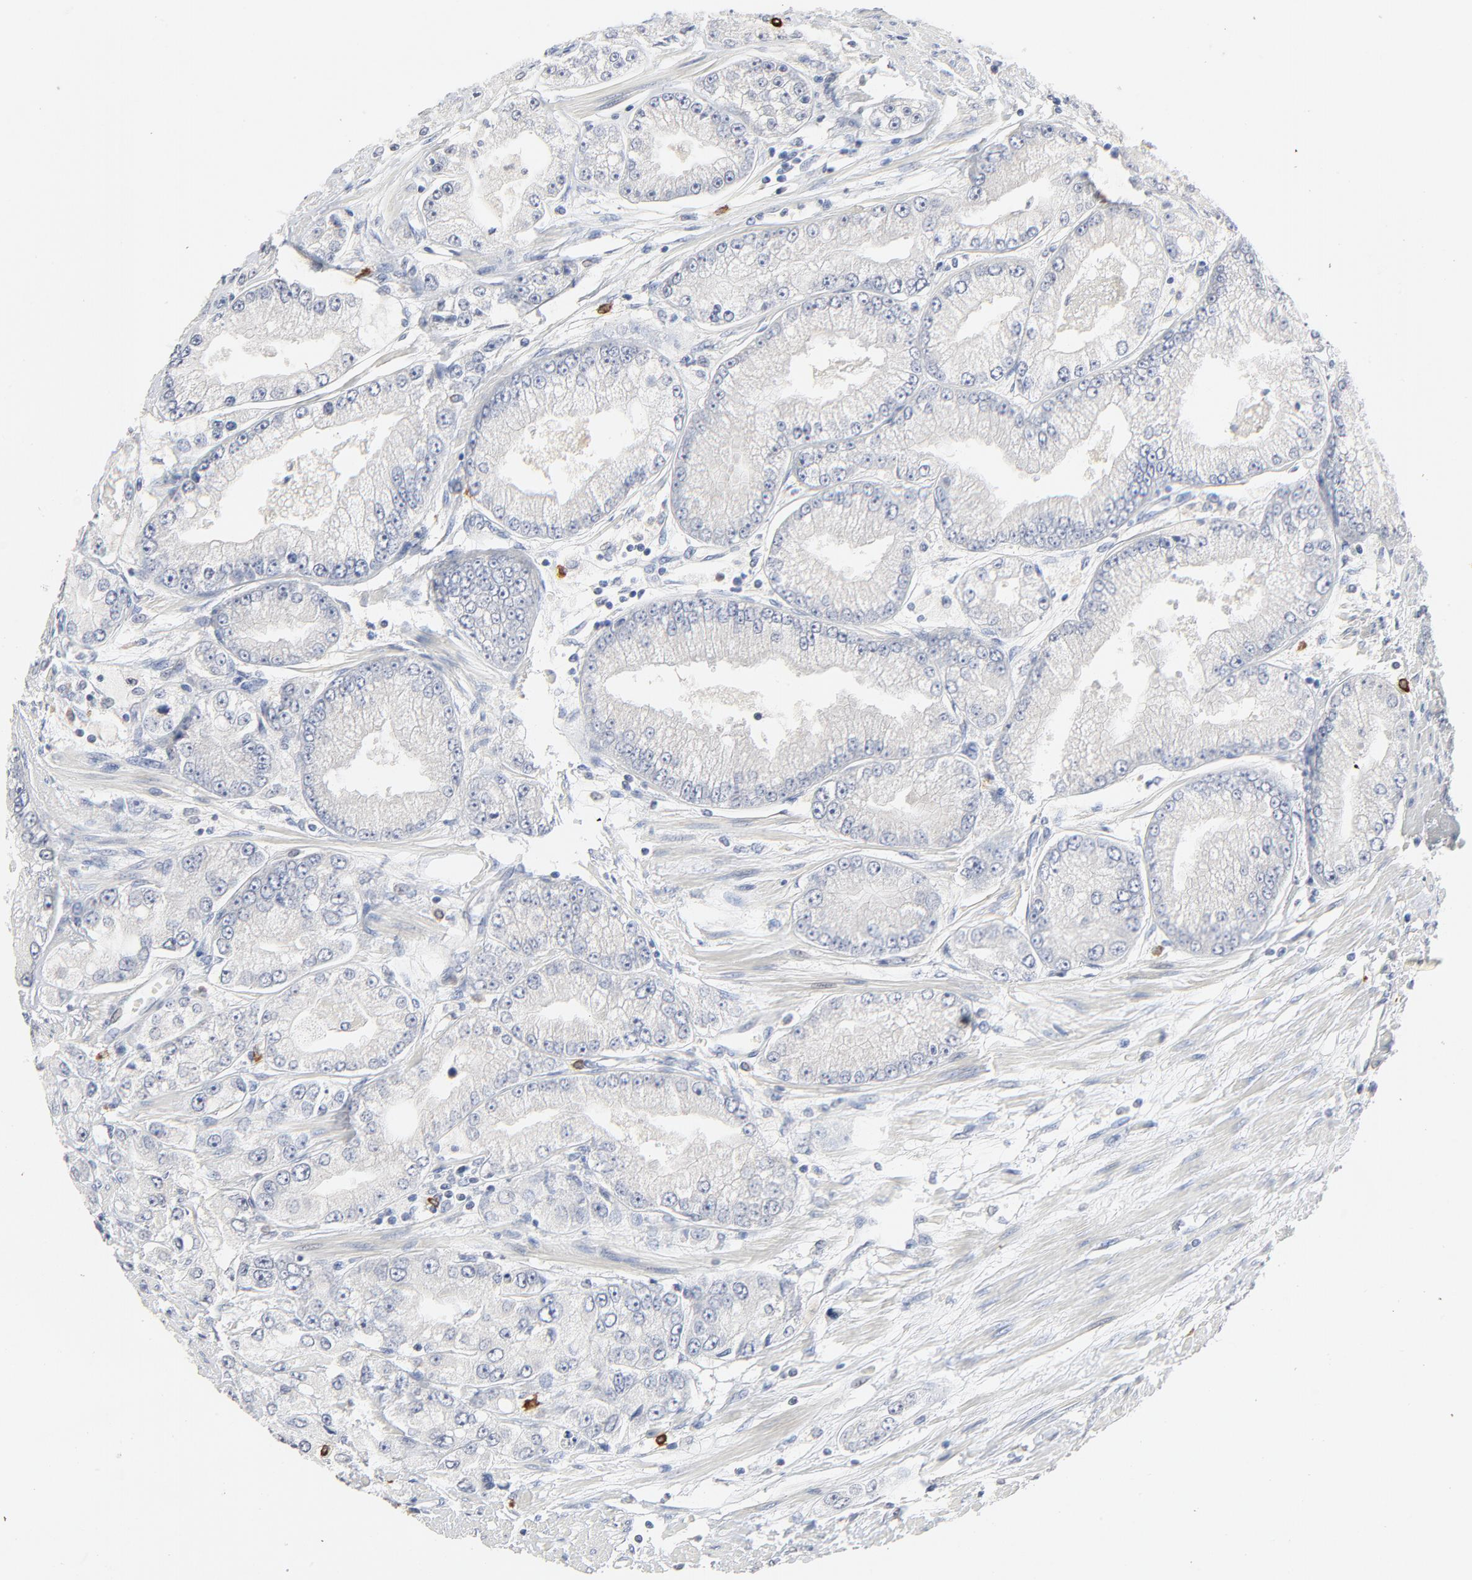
{"staining": {"intensity": "negative", "quantity": "none", "location": "none"}, "tissue": "prostate cancer", "cell_type": "Tumor cells", "image_type": "cancer", "snomed": [{"axis": "morphology", "description": "Adenocarcinoma, Medium grade"}, {"axis": "topography", "description": "Prostate"}], "caption": "Prostate adenocarcinoma (medium-grade) was stained to show a protein in brown. There is no significant positivity in tumor cells.", "gene": "FBXL5", "patient": {"sex": "male", "age": 72}}